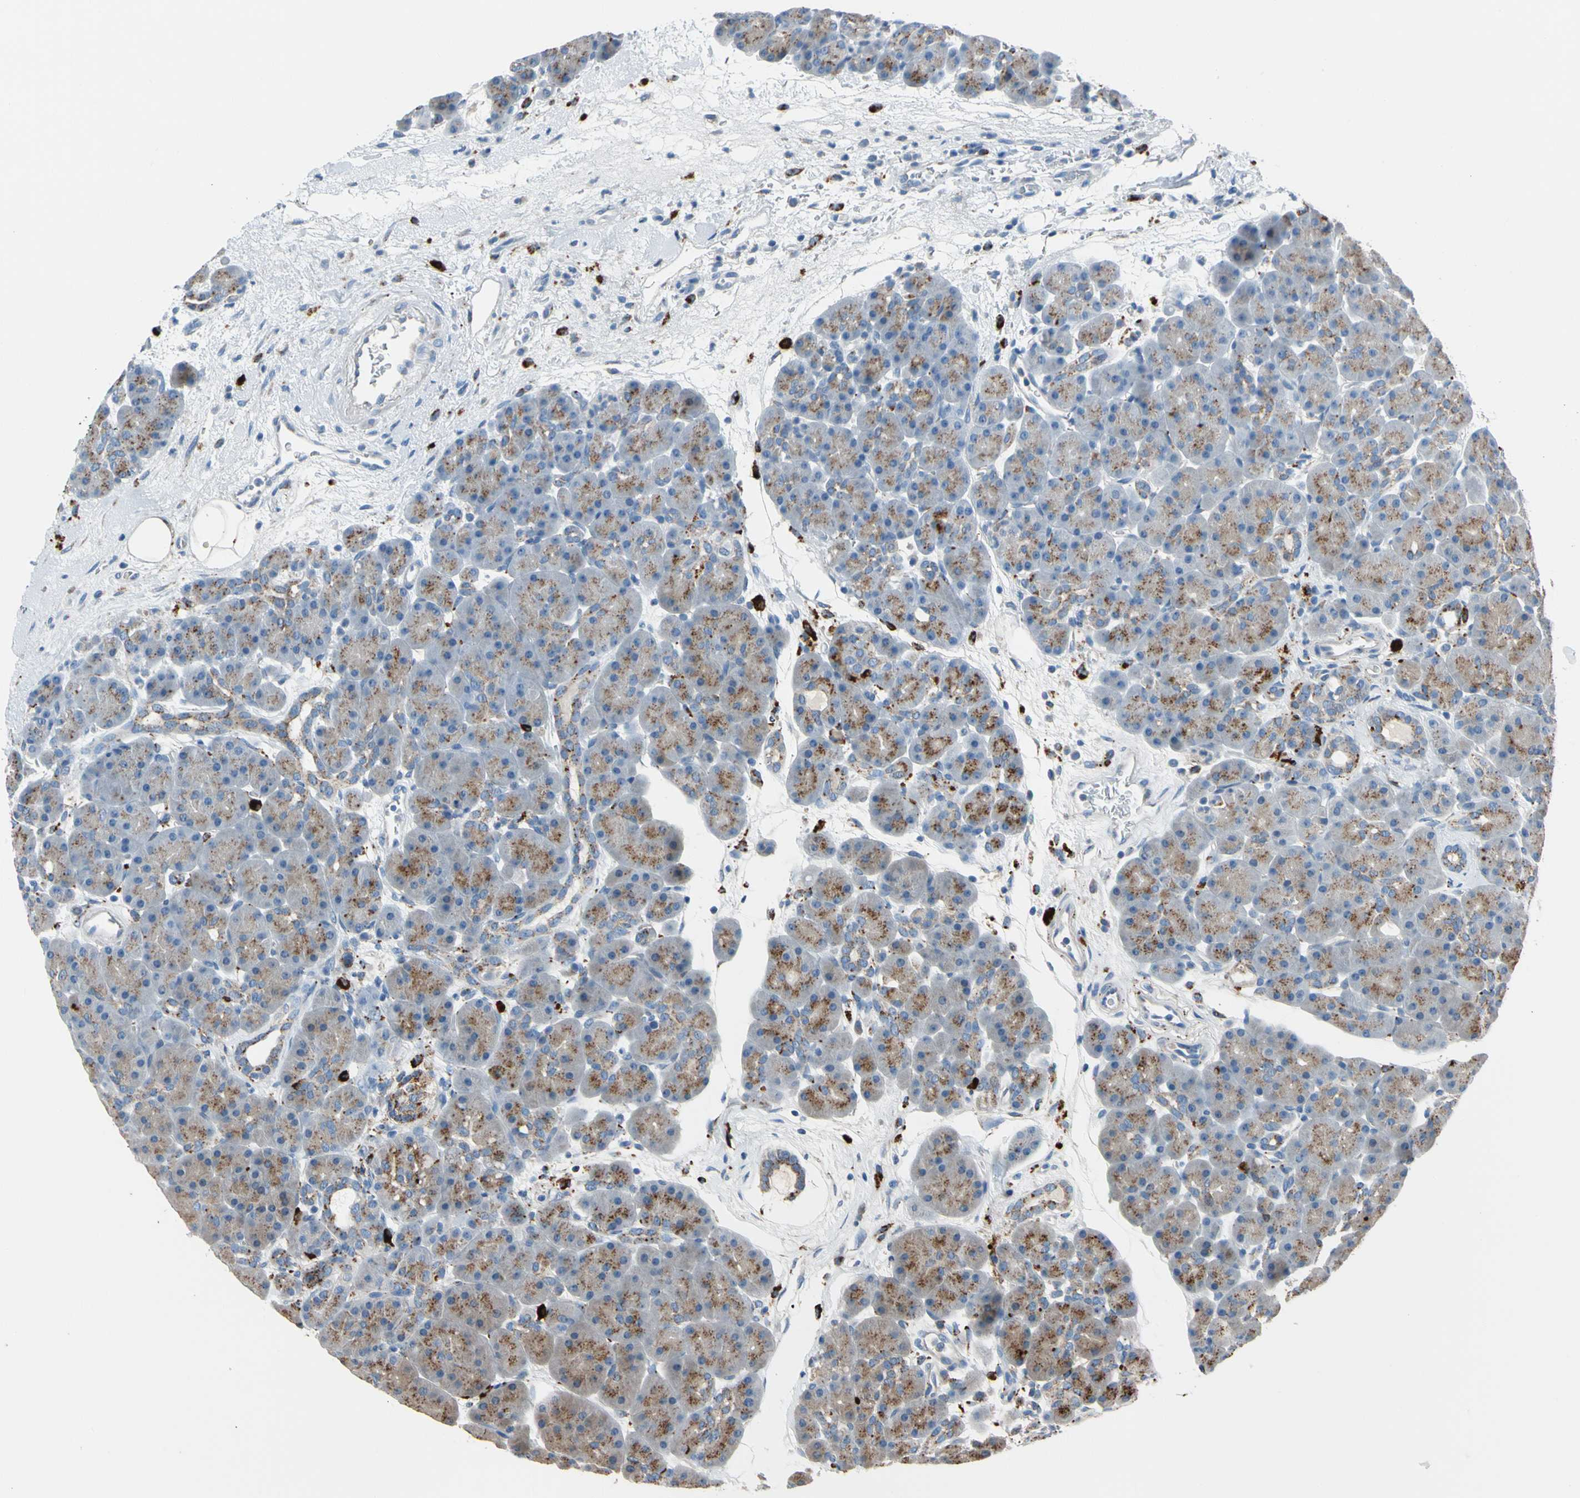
{"staining": {"intensity": "moderate", "quantity": ">75%", "location": "cytoplasmic/membranous"}, "tissue": "pancreas", "cell_type": "Exocrine glandular cells", "image_type": "normal", "snomed": [{"axis": "morphology", "description": "Normal tissue, NOS"}, {"axis": "topography", "description": "Pancreas"}], "caption": "Human pancreas stained with a brown dye displays moderate cytoplasmic/membranous positive positivity in approximately >75% of exocrine glandular cells.", "gene": "GM2A", "patient": {"sex": "male", "age": 66}}